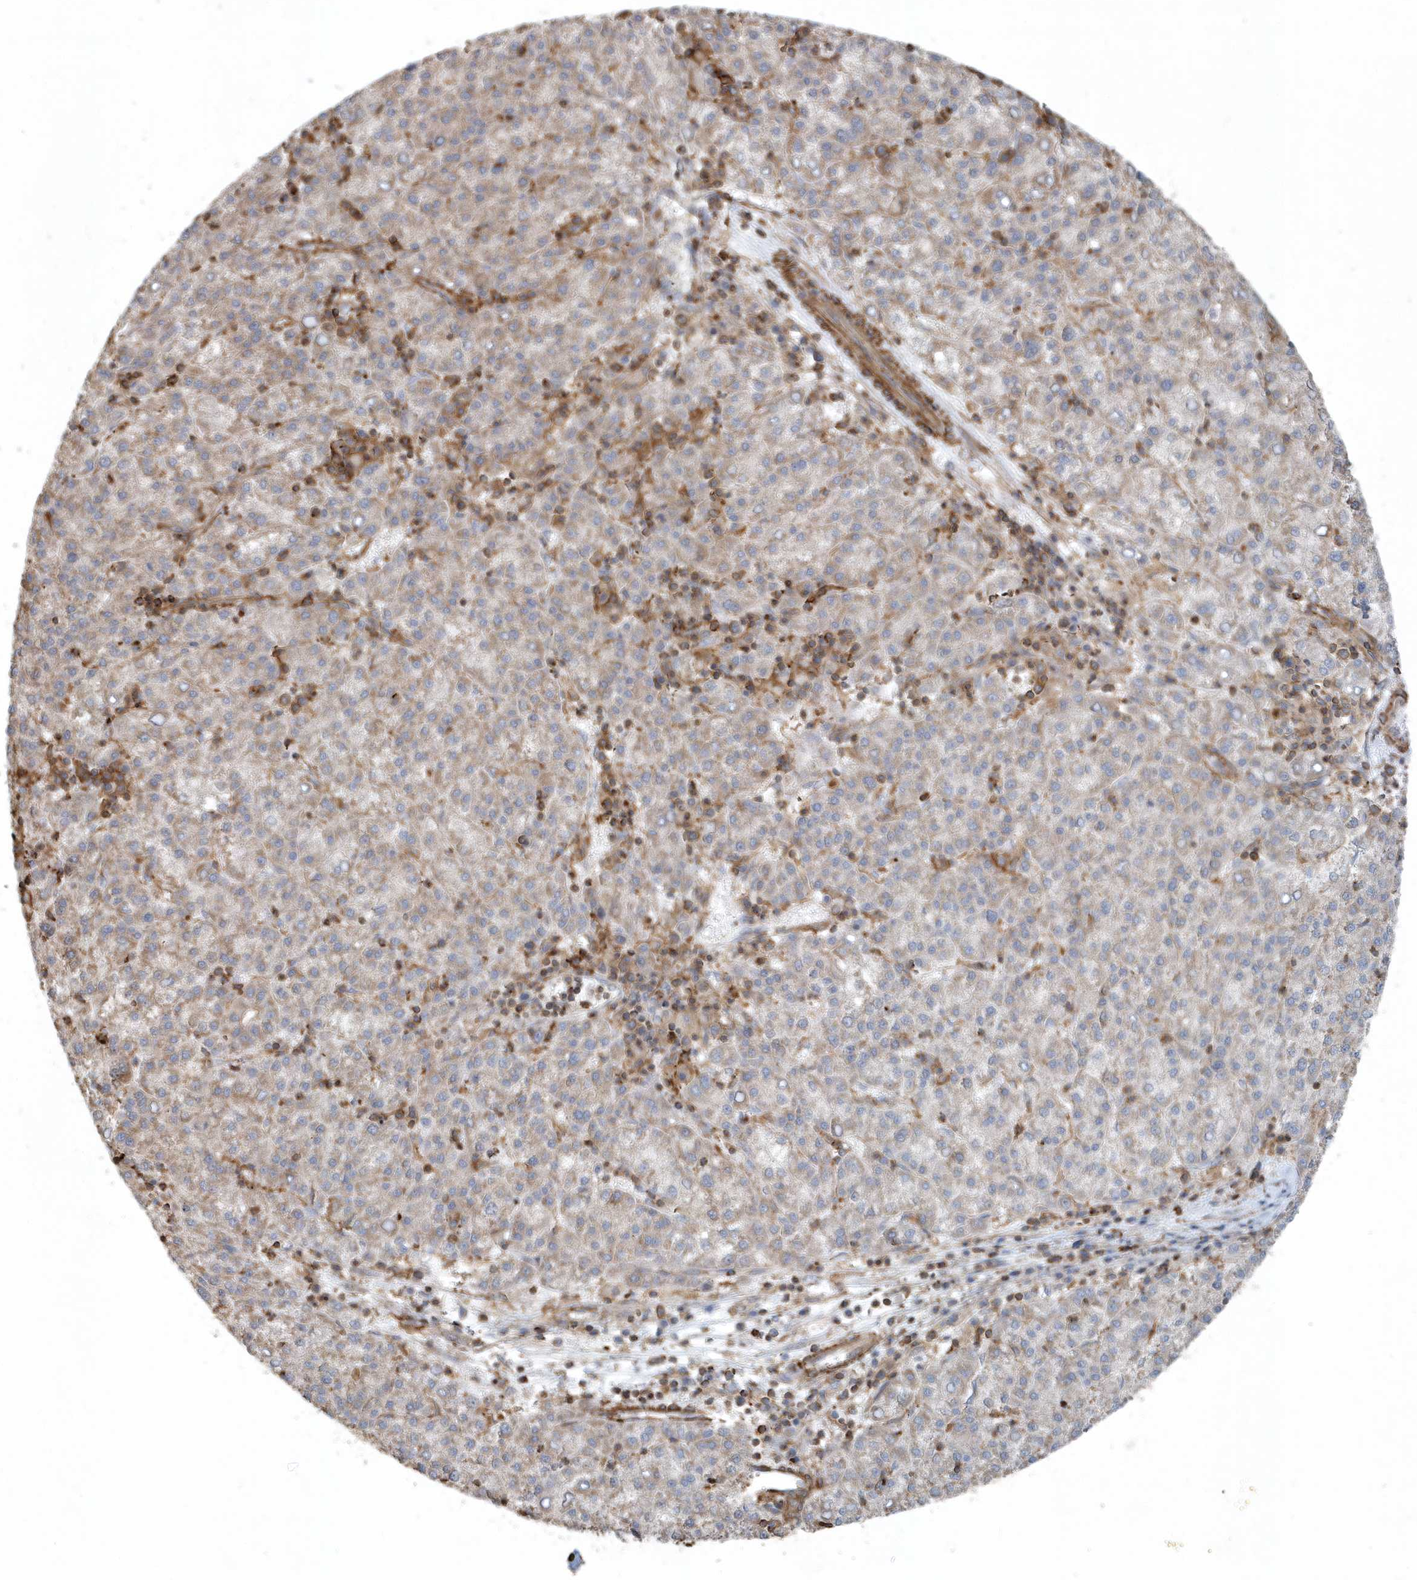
{"staining": {"intensity": "weak", "quantity": "<25%", "location": "cytoplasmic/membranous"}, "tissue": "liver cancer", "cell_type": "Tumor cells", "image_type": "cancer", "snomed": [{"axis": "morphology", "description": "Carcinoma, Hepatocellular, NOS"}, {"axis": "topography", "description": "Liver"}], "caption": "A high-resolution image shows immunohistochemistry staining of liver cancer, which reveals no significant expression in tumor cells.", "gene": "MMUT", "patient": {"sex": "female", "age": 58}}